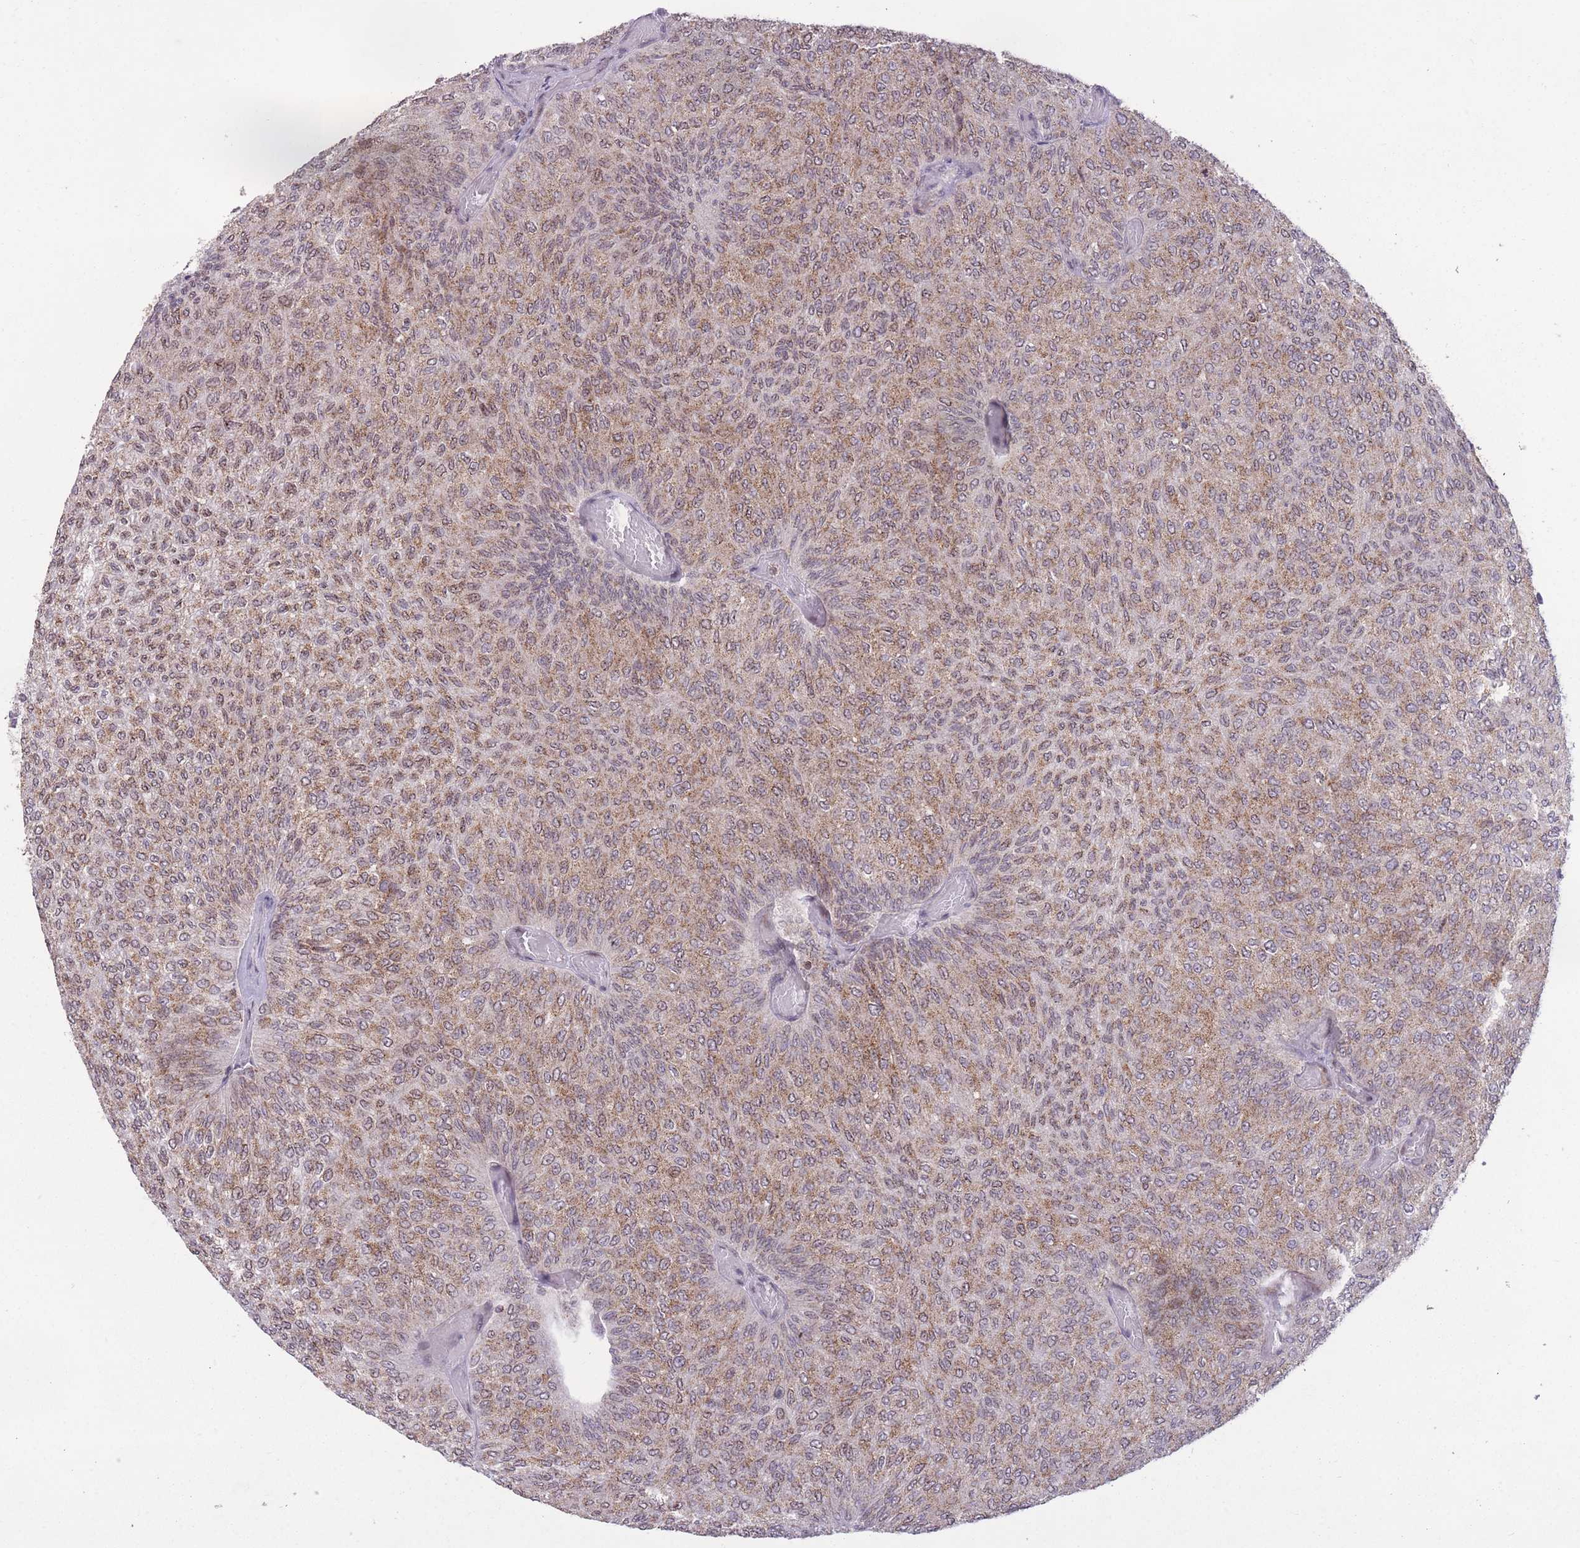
{"staining": {"intensity": "moderate", "quantity": ">75%", "location": "cytoplasmic/membranous"}, "tissue": "urothelial cancer", "cell_type": "Tumor cells", "image_type": "cancer", "snomed": [{"axis": "morphology", "description": "Urothelial carcinoma, Low grade"}, {"axis": "topography", "description": "Urinary bladder"}], "caption": "Immunohistochemical staining of urothelial cancer demonstrates medium levels of moderate cytoplasmic/membranous expression in about >75% of tumor cells. Using DAB (brown) and hematoxylin (blue) stains, captured at high magnification using brightfield microscopy.", "gene": "DPYSL4", "patient": {"sex": "male", "age": 78}}